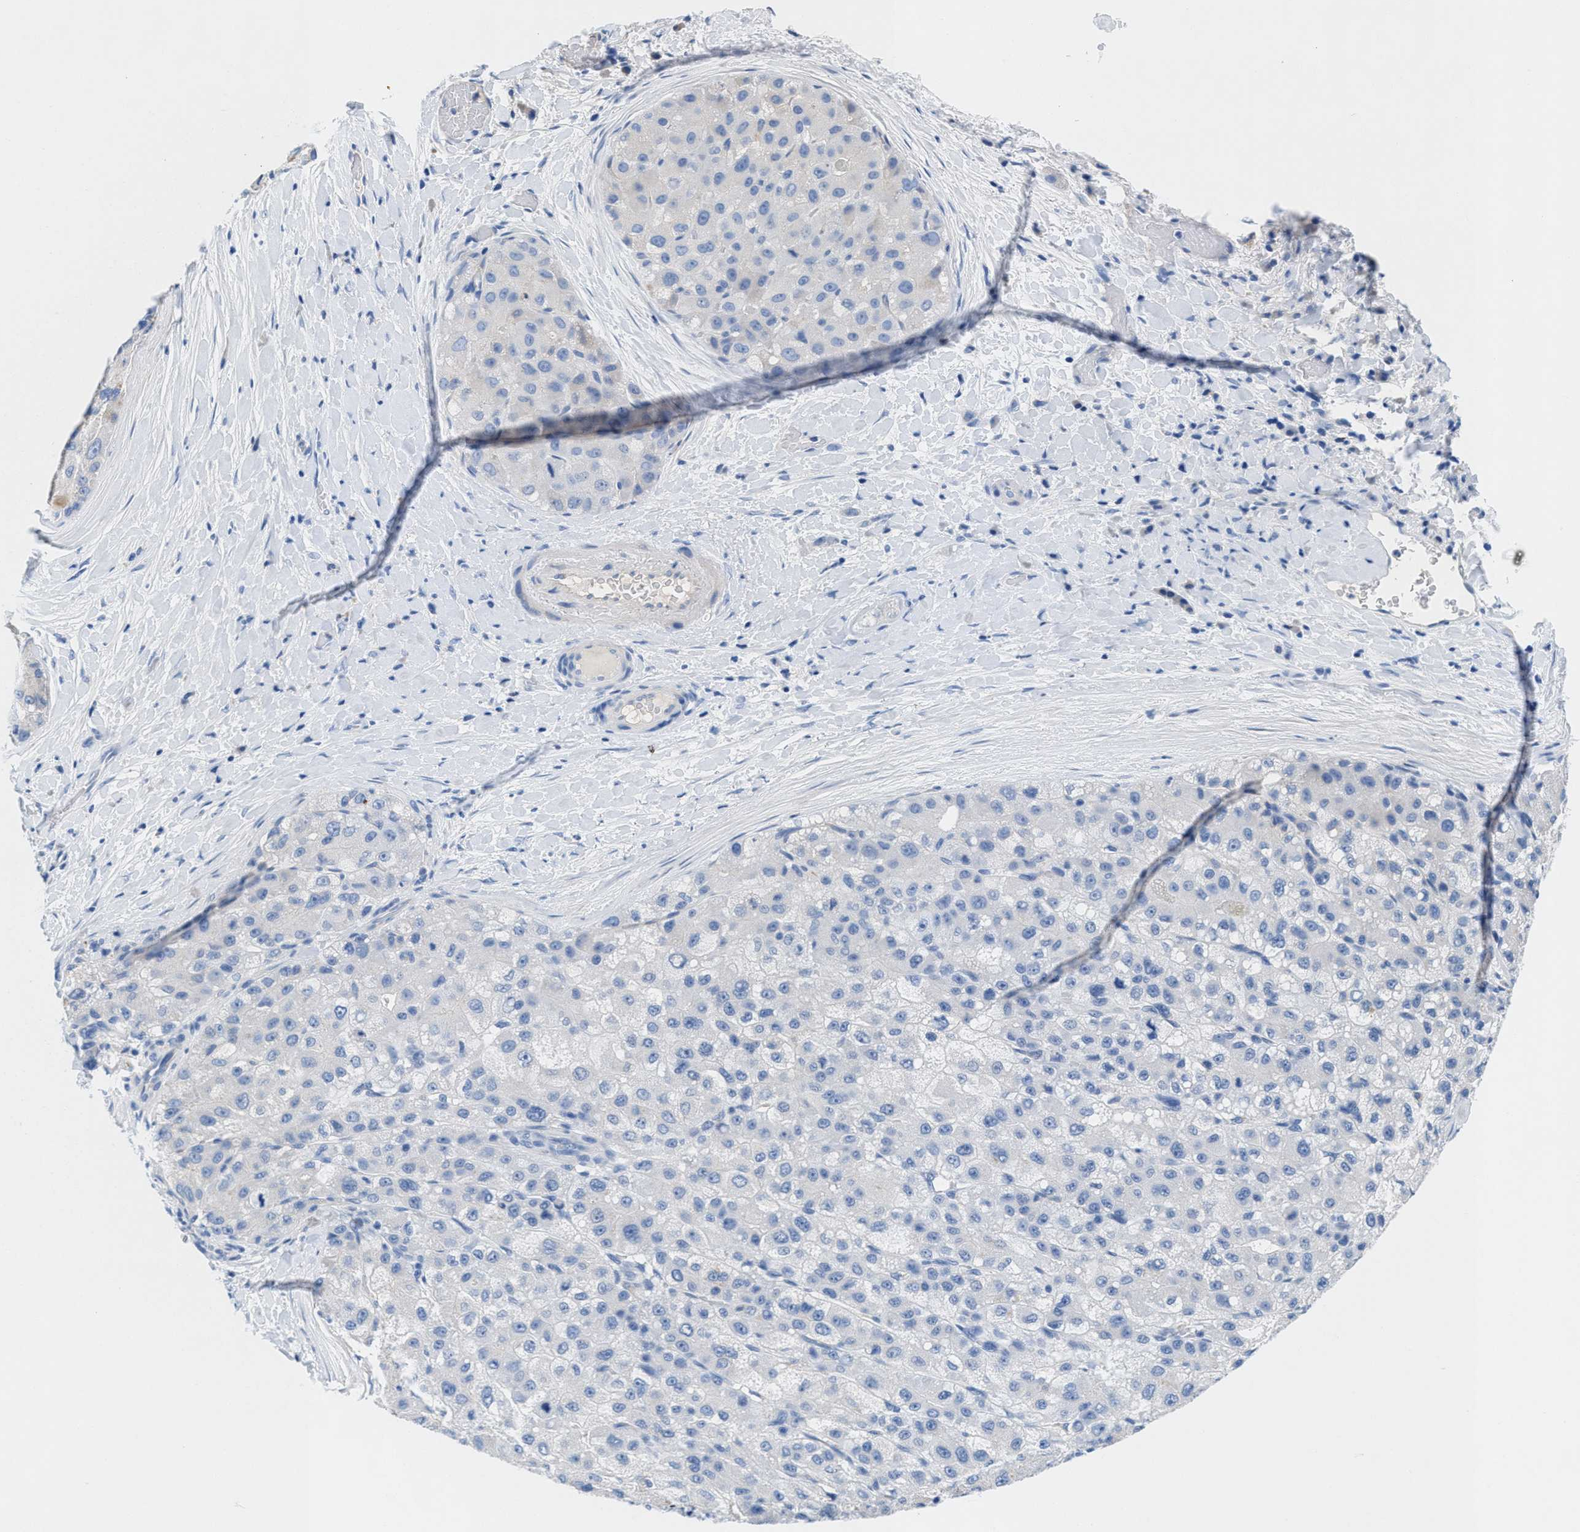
{"staining": {"intensity": "negative", "quantity": "none", "location": "none"}, "tissue": "liver cancer", "cell_type": "Tumor cells", "image_type": "cancer", "snomed": [{"axis": "morphology", "description": "Carcinoma, Hepatocellular, NOS"}, {"axis": "topography", "description": "Liver"}], "caption": "Tumor cells show no significant protein positivity in hepatocellular carcinoma (liver).", "gene": "SLFN13", "patient": {"sex": "male", "age": 80}}